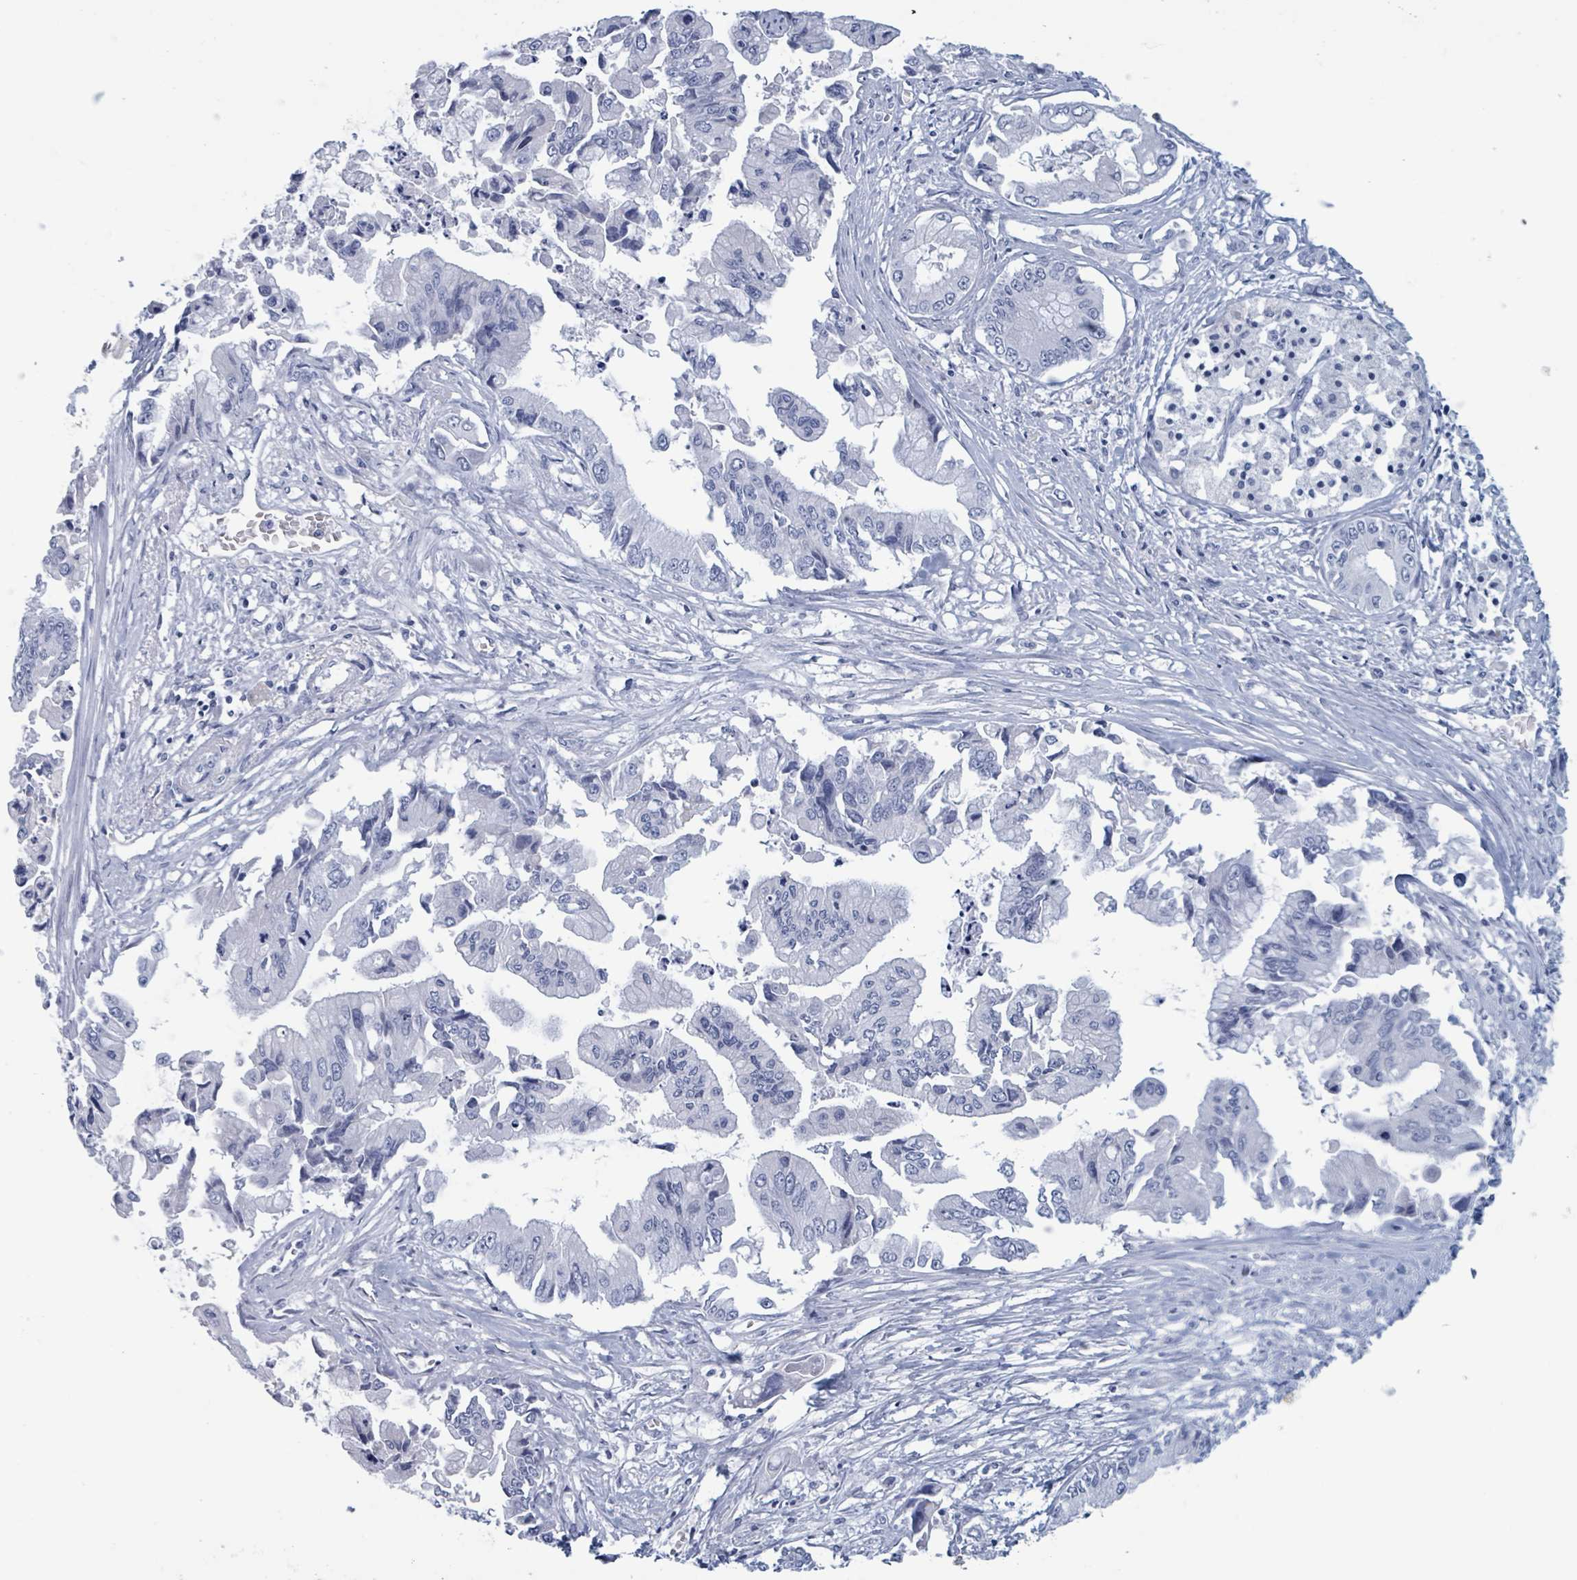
{"staining": {"intensity": "negative", "quantity": "none", "location": "none"}, "tissue": "pancreatic cancer", "cell_type": "Tumor cells", "image_type": "cancer", "snomed": [{"axis": "morphology", "description": "Adenocarcinoma, NOS"}, {"axis": "topography", "description": "Pancreas"}], "caption": "Tumor cells are negative for protein expression in human adenocarcinoma (pancreatic).", "gene": "KLK4", "patient": {"sex": "male", "age": 84}}